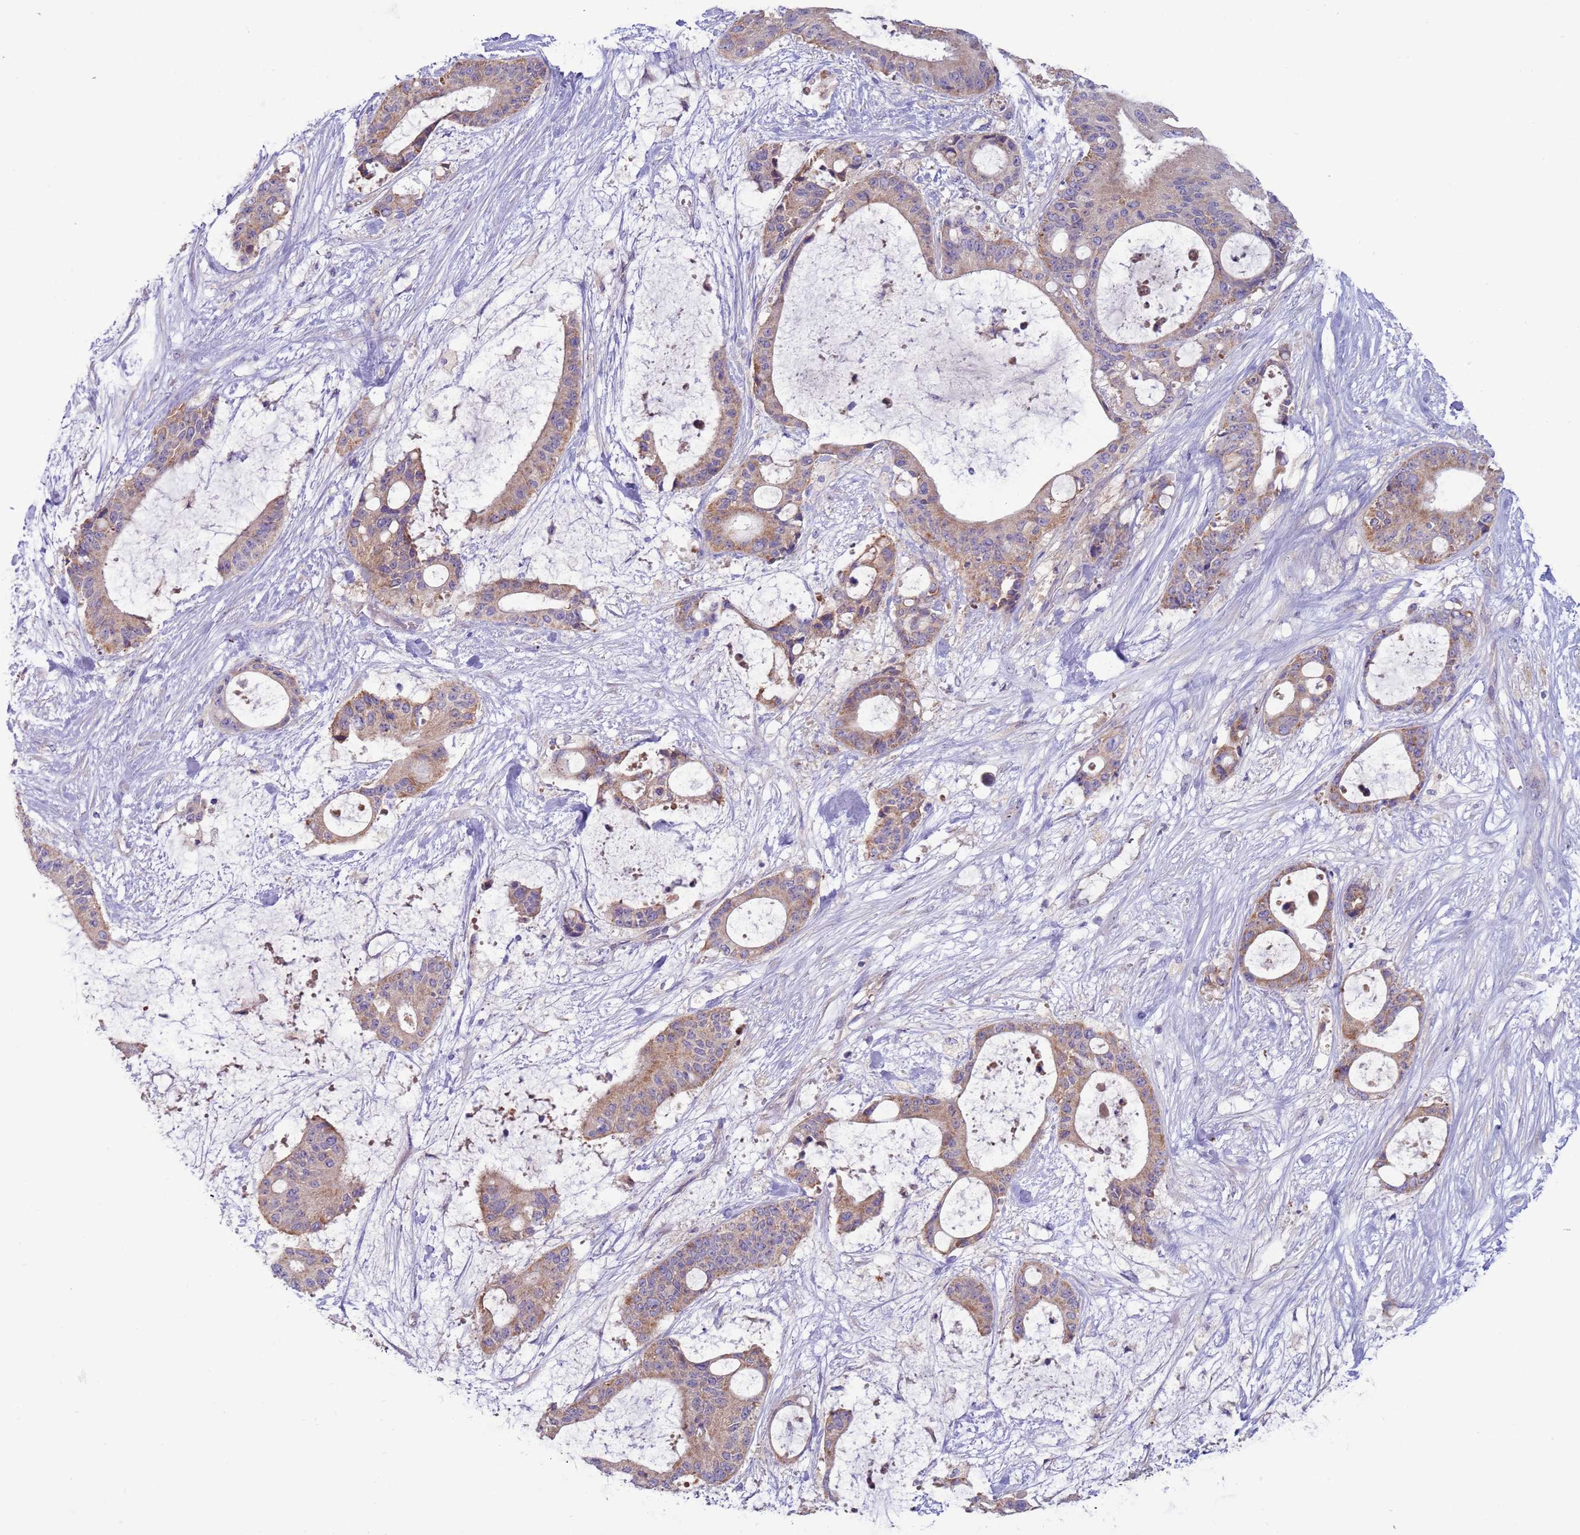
{"staining": {"intensity": "weak", "quantity": "25%-75%", "location": "cytoplasmic/membranous"}, "tissue": "liver cancer", "cell_type": "Tumor cells", "image_type": "cancer", "snomed": [{"axis": "morphology", "description": "Normal tissue, NOS"}, {"axis": "morphology", "description": "Cholangiocarcinoma"}, {"axis": "topography", "description": "Liver"}, {"axis": "topography", "description": "Peripheral nerve tissue"}], "caption": "High-power microscopy captured an IHC micrograph of liver cholangiocarcinoma, revealing weak cytoplasmic/membranous expression in about 25%-75% of tumor cells. The staining was performed using DAB (3,3'-diaminobenzidine), with brown indicating positive protein expression. Nuclei are stained blue with hematoxylin.", "gene": "UQCRQ", "patient": {"sex": "female", "age": 73}}